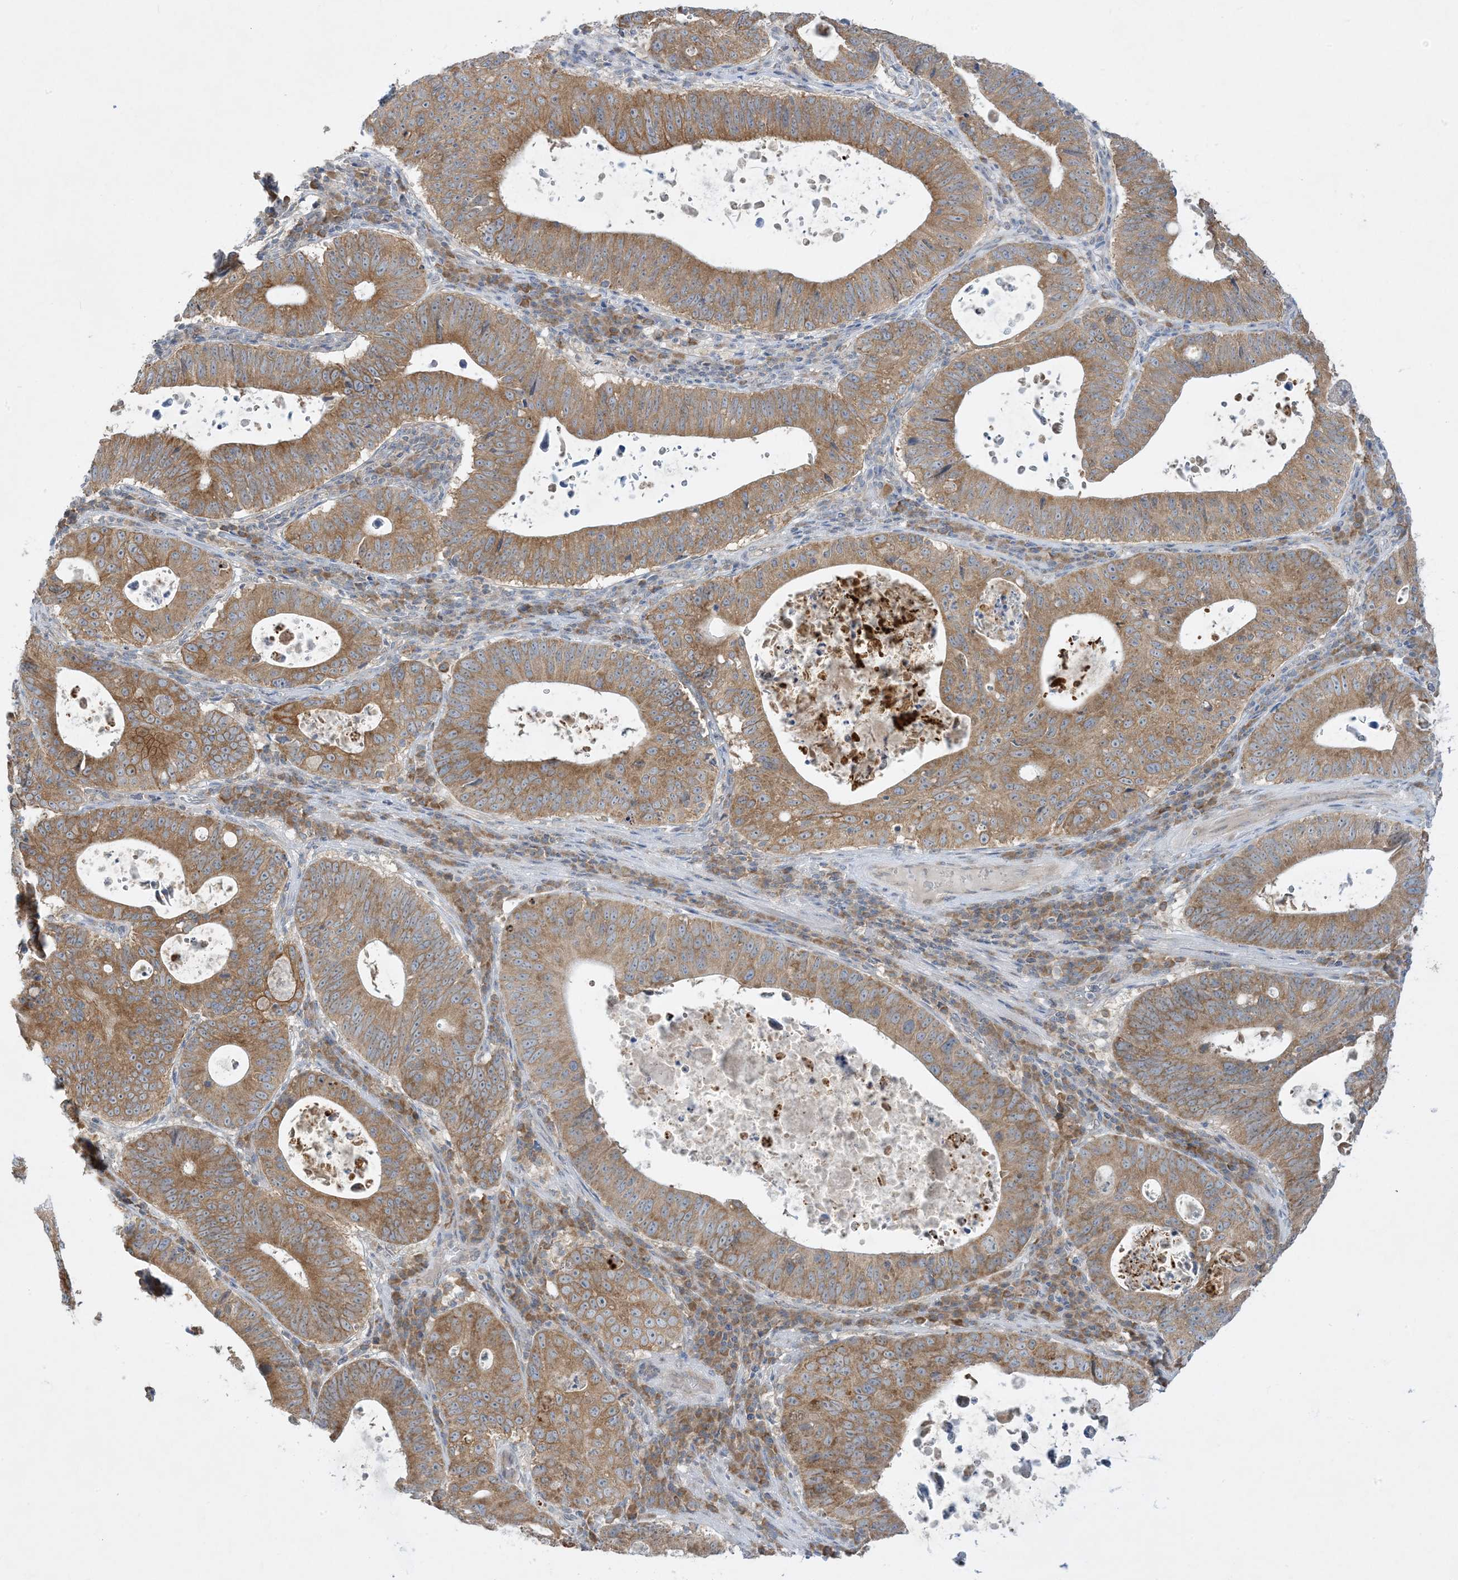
{"staining": {"intensity": "moderate", "quantity": ">75%", "location": "cytoplasmic/membranous"}, "tissue": "stomach cancer", "cell_type": "Tumor cells", "image_type": "cancer", "snomed": [{"axis": "morphology", "description": "Adenocarcinoma, NOS"}, {"axis": "topography", "description": "Stomach"}], "caption": "Human stomach cancer (adenocarcinoma) stained with a protein marker exhibits moderate staining in tumor cells.", "gene": "RPP40", "patient": {"sex": "male", "age": 59}}